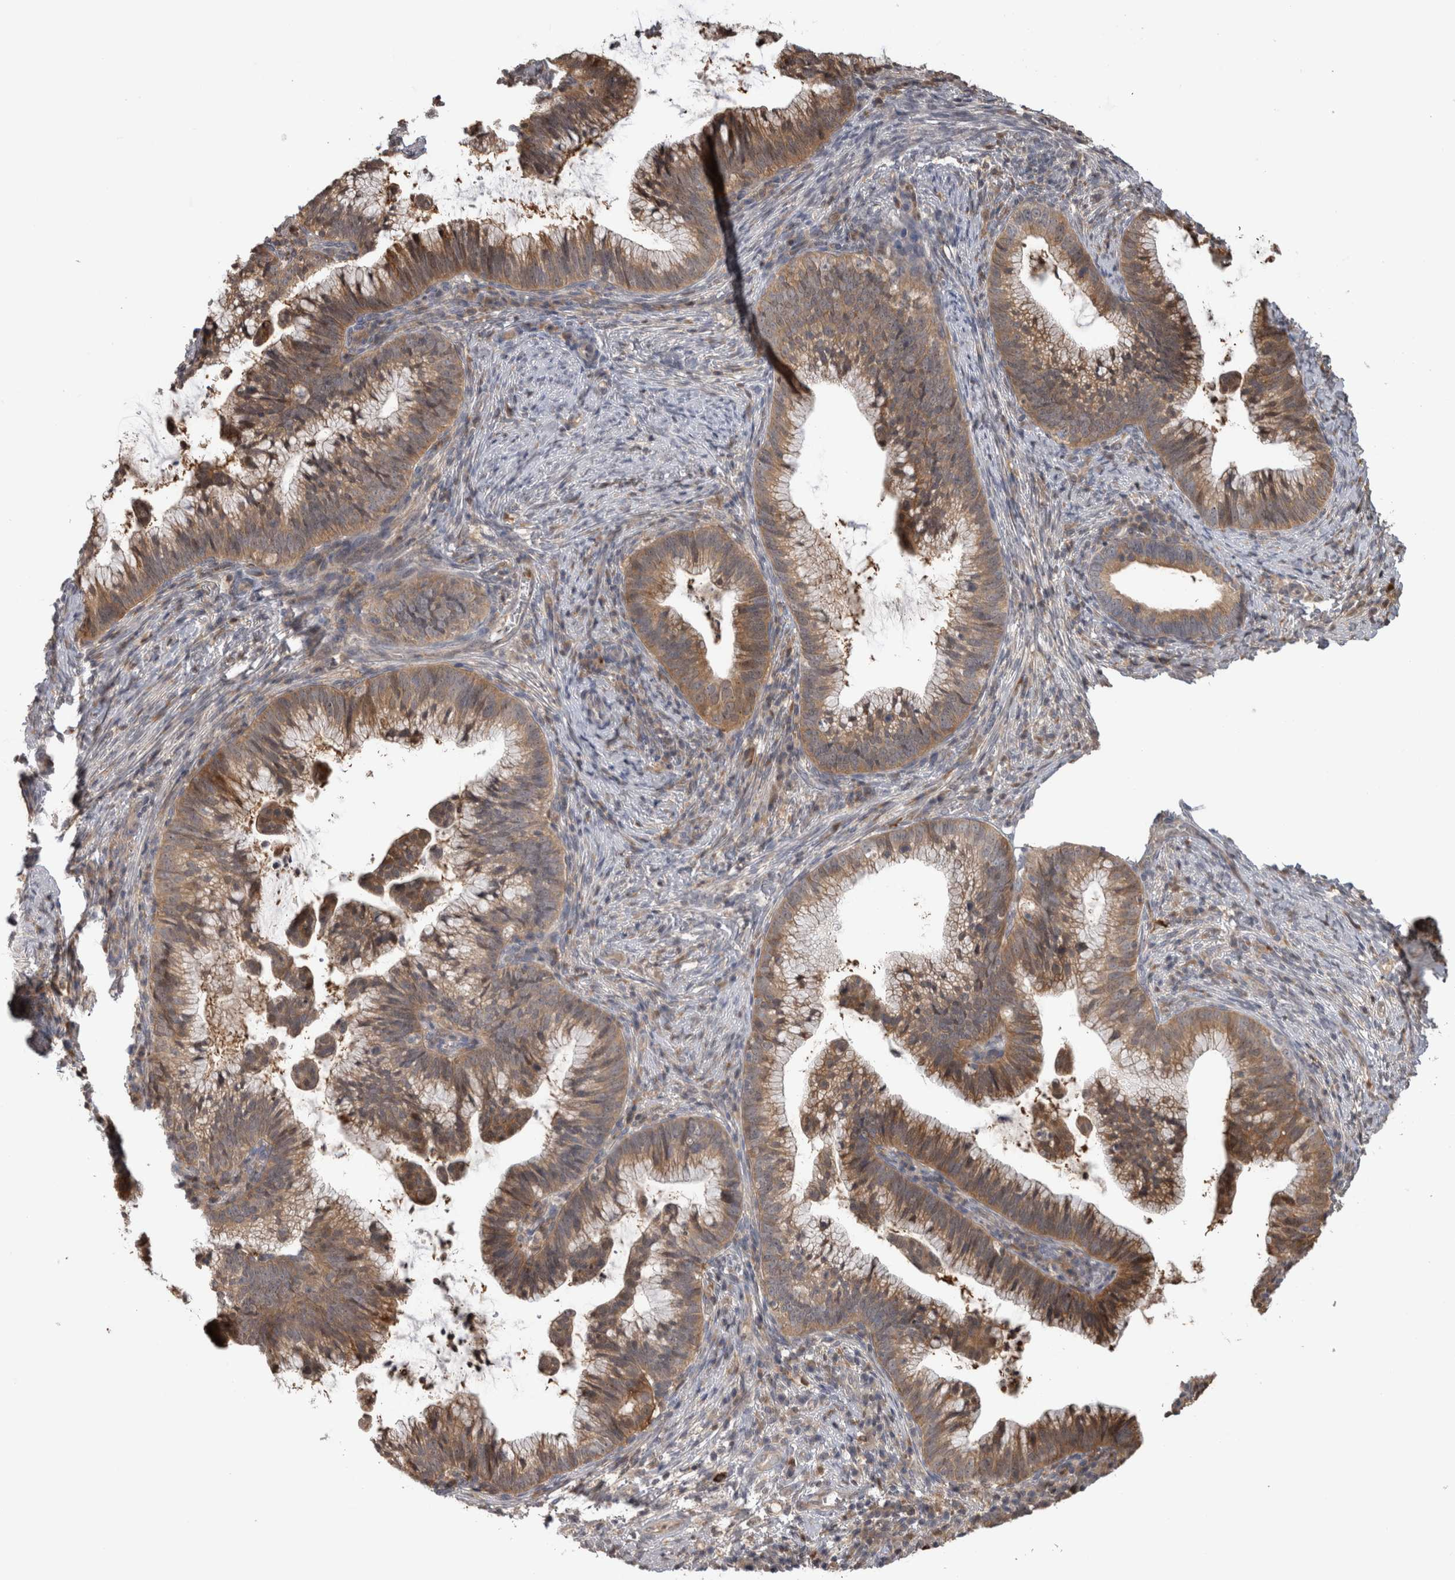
{"staining": {"intensity": "moderate", "quantity": ">75%", "location": "cytoplasmic/membranous"}, "tissue": "cervical cancer", "cell_type": "Tumor cells", "image_type": "cancer", "snomed": [{"axis": "morphology", "description": "Adenocarcinoma, NOS"}, {"axis": "topography", "description": "Cervix"}], "caption": "This photomicrograph reveals immunohistochemistry staining of cervical cancer (adenocarcinoma), with medium moderate cytoplasmic/membranous positivity in about >75% of tumor cells.", "gene": "USH1G", "patient": {"sex": "female", "age": 36}}